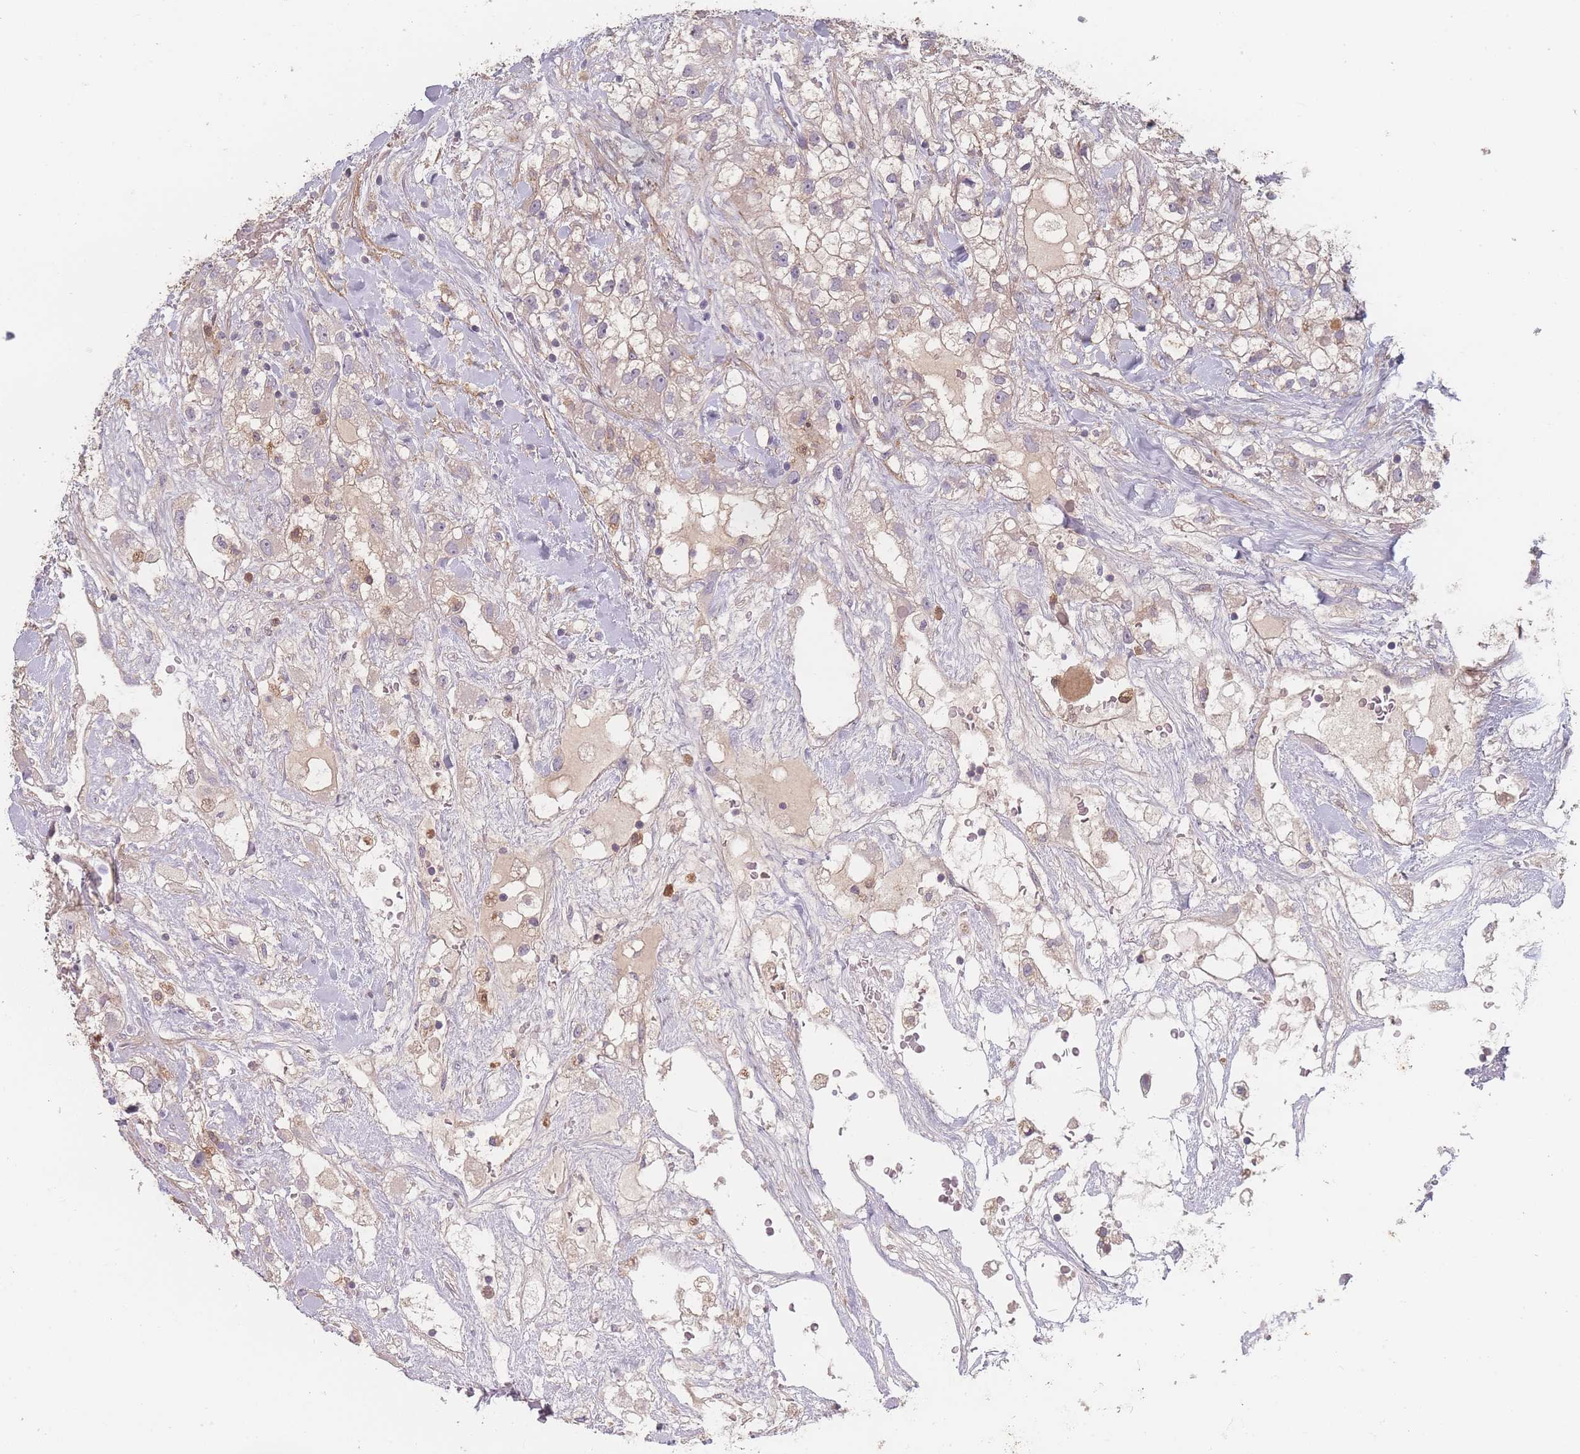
{"staining": {"intensity": "weak", "quantity": "<25%", "location": "cytoplasmic/membranous"}, "tissue": "renal cancer", "cell_type": "Tumor cells", "image_type": "cancer", "snomed": [{"axis": "morphology", "description": "Adenocarcinoma, NOS"}, {"axis": "topography", "description": "Kidney"}], "caption": "Immunohistochemical staining of adenocarcinoma (renal) exhibits no significant staining in tumor cells.", "gene": "BST1", "patient": {"sex": "male", "age": 59}}